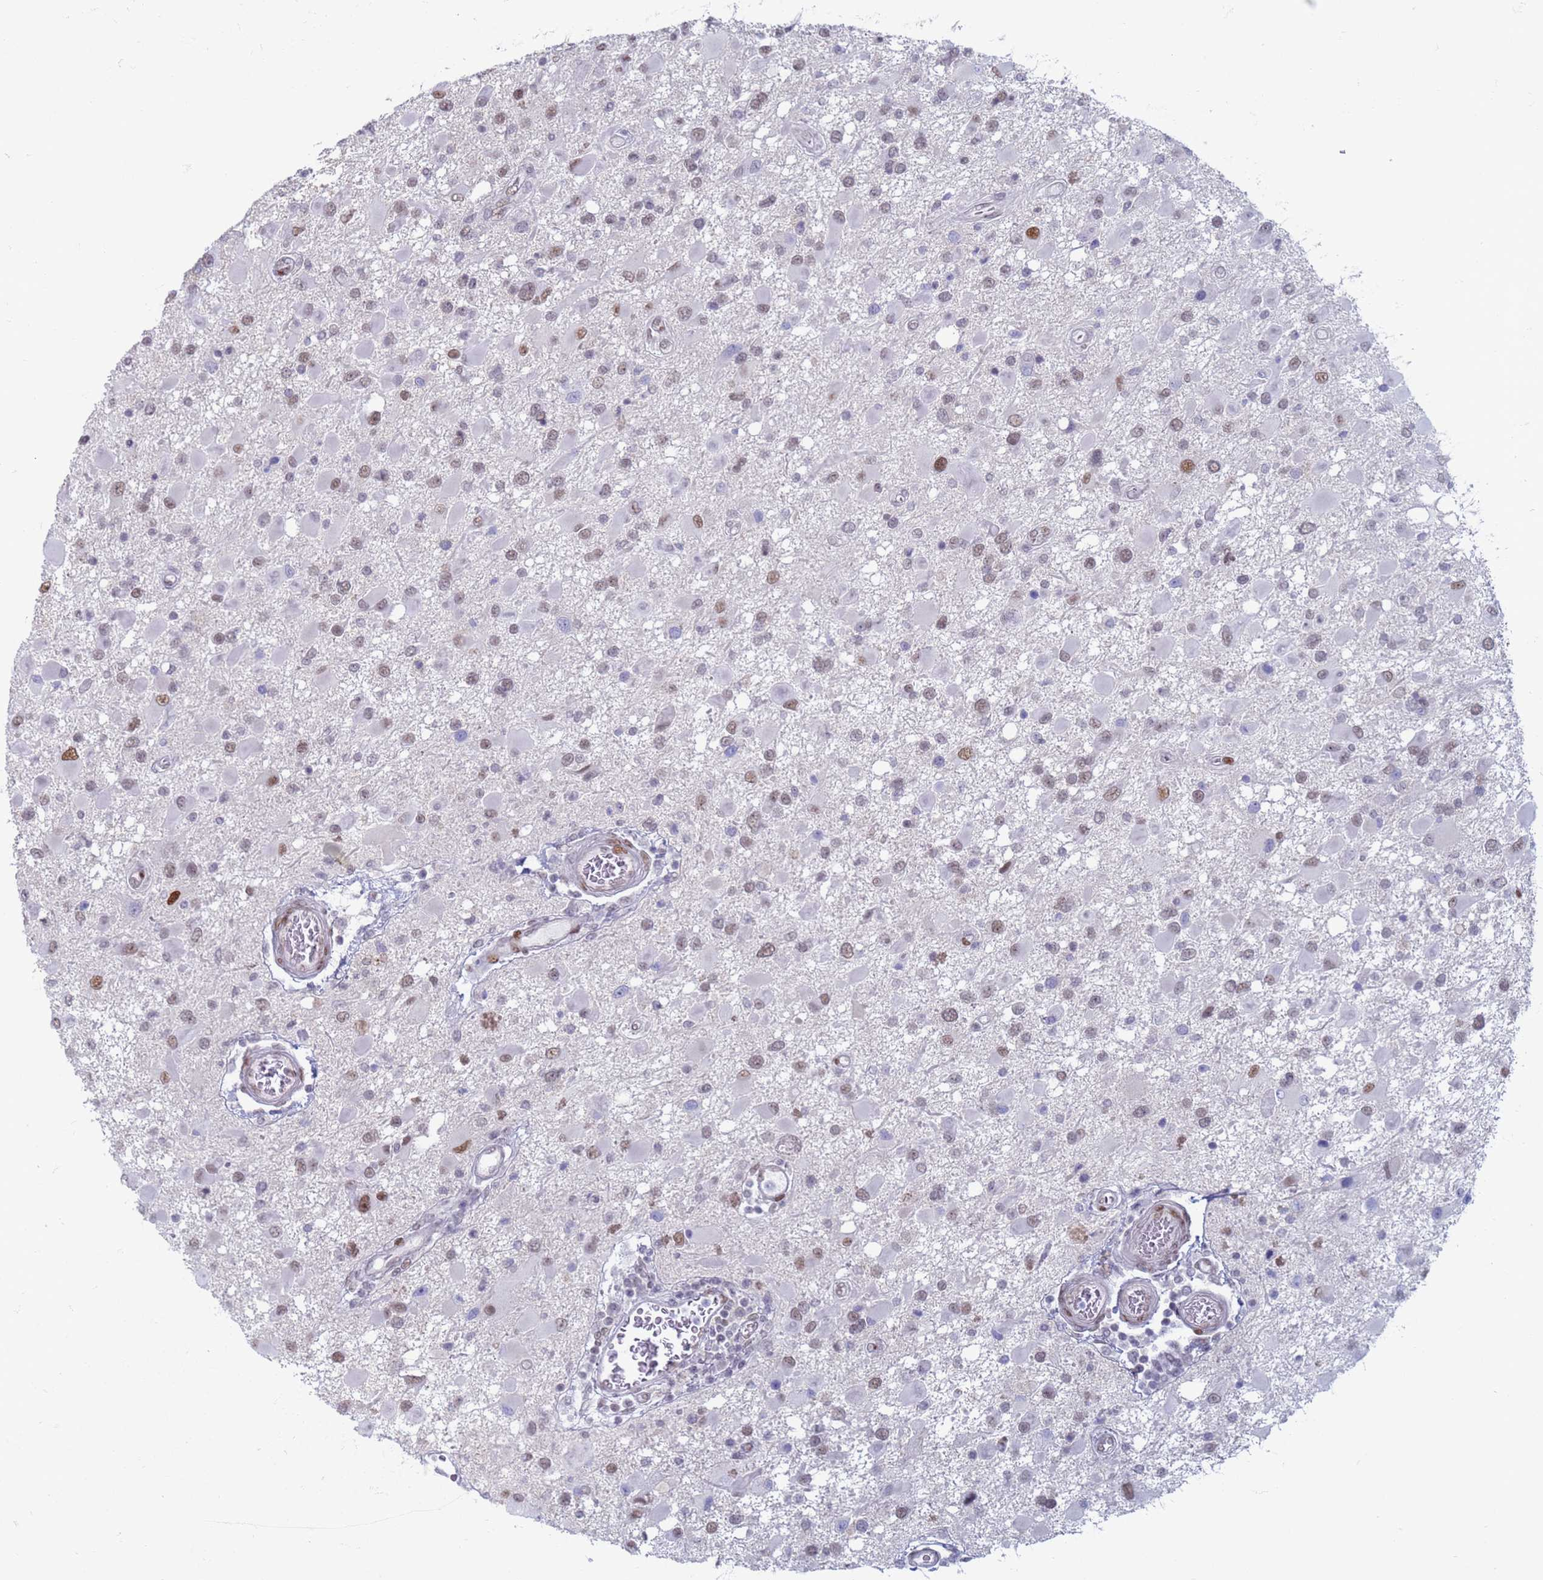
{"staining": {"intensity": "moderate", "quantity": "25%-75%", "location": "nuclear"}, "tissue": "glioma", "cell_type": "Tumor cells", "image_type": "cancer", "snomed": [{"axis": "morphology", "description": "Glioma, malignant, High grade"}, {"axis": "topography", "description": "Brain"}], "caption": "High-grade glioma (malignant) stained with a protein marker shows moderate staining in tumor cells.", "gene": "SAE1", "patient": {"sex": "male", "age": 53}}